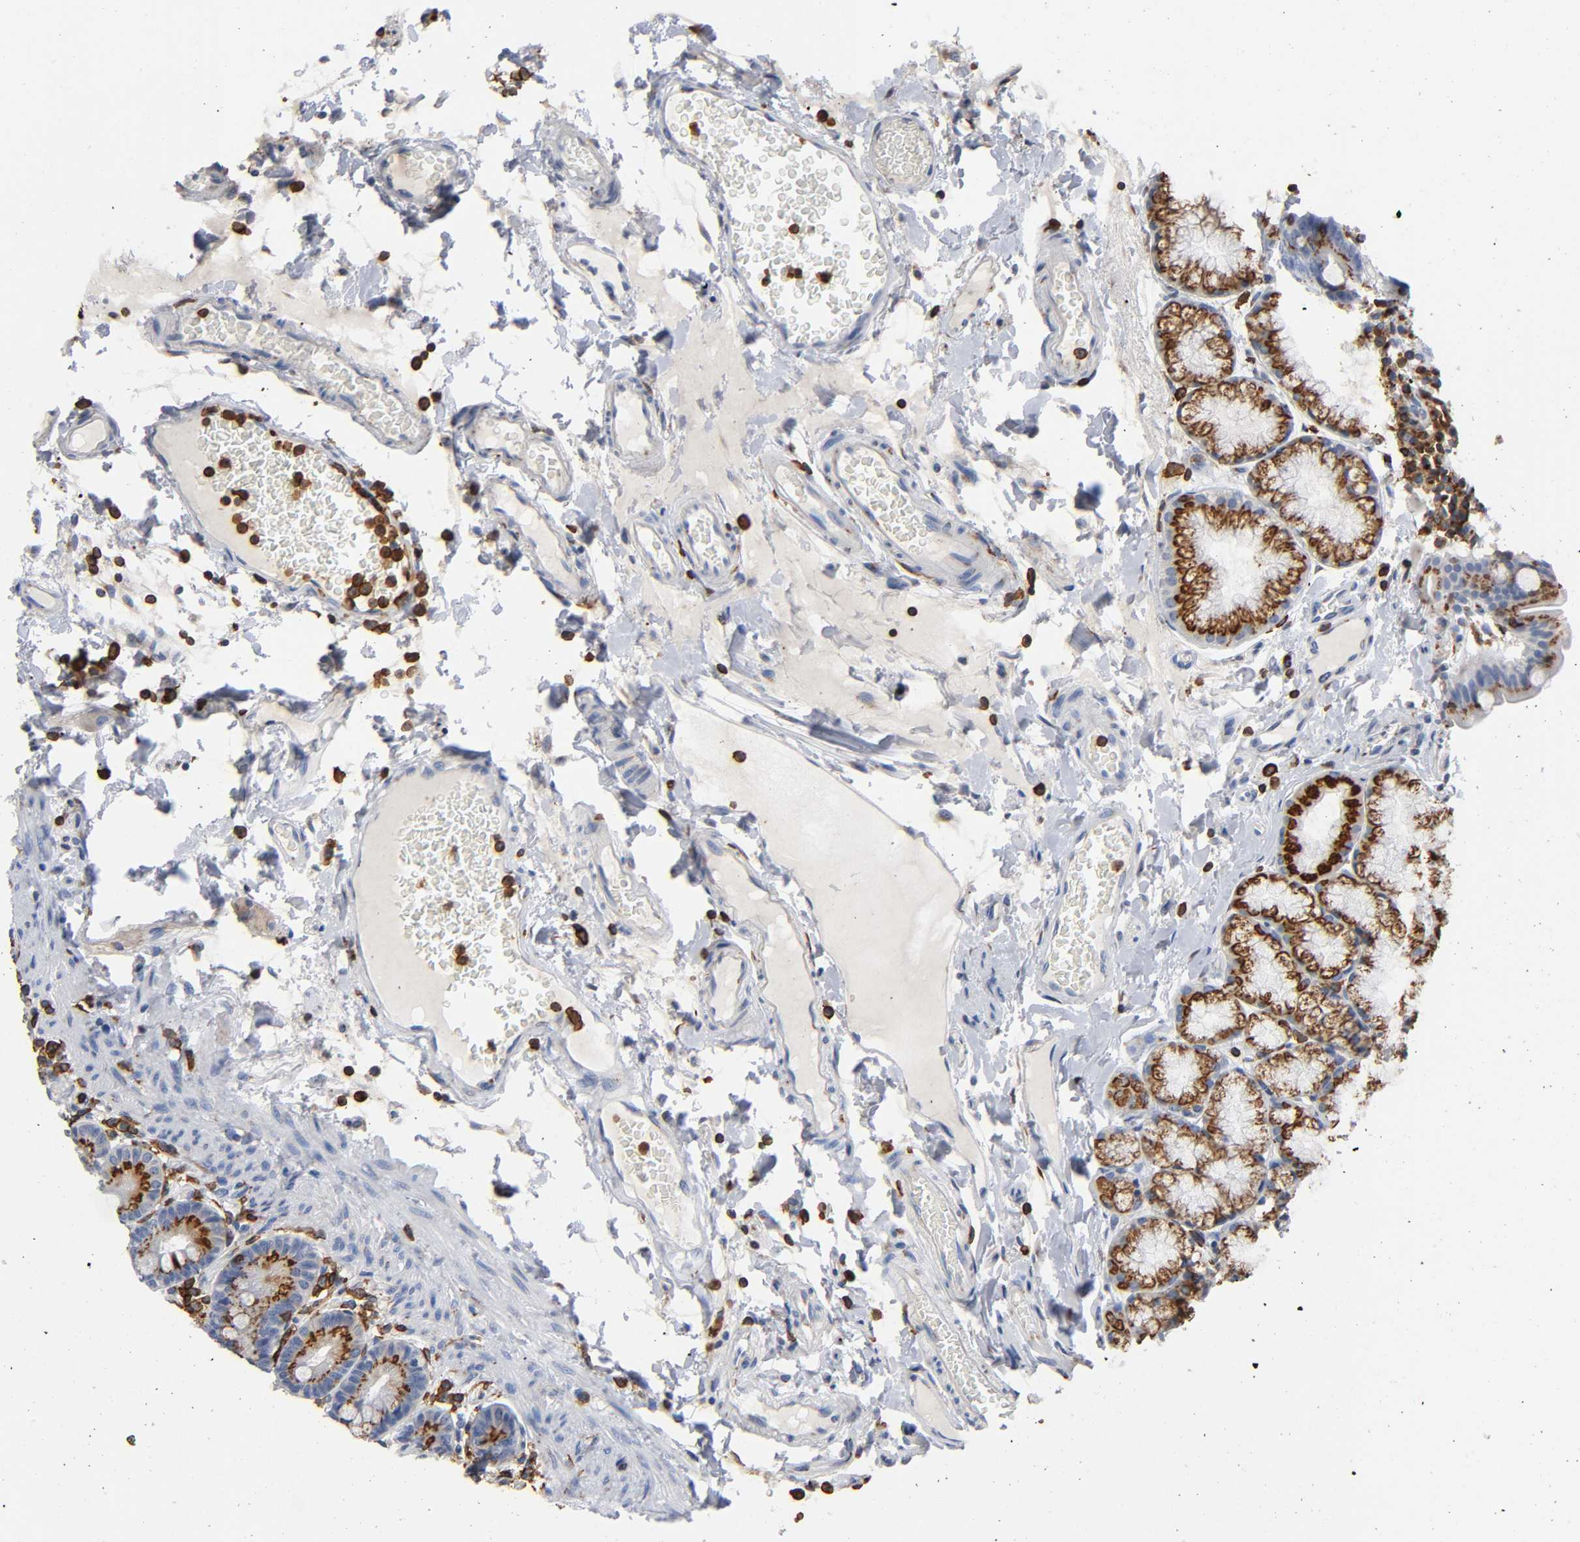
{"staining": {"intensity": "moderate", "quantity": ">75%", "location": "cytoplasmic/membranous"}, "tissue": "duodenum", "cell_type": "Glandular cells", "image_type": "normal", "snomed": [{"axis": "morphology", "description": "Normal tissue, NOS"}, {"axis": "topography", "description": "Duodenum"}], "caption": "Glandular cells reveal medium levels of moderate cytoplasmic/membranous expression in approximately >75% of cells in unremarkable duodenum.", "gene": "CAPN10", "patient": {"sex": "male", "age": 50}}